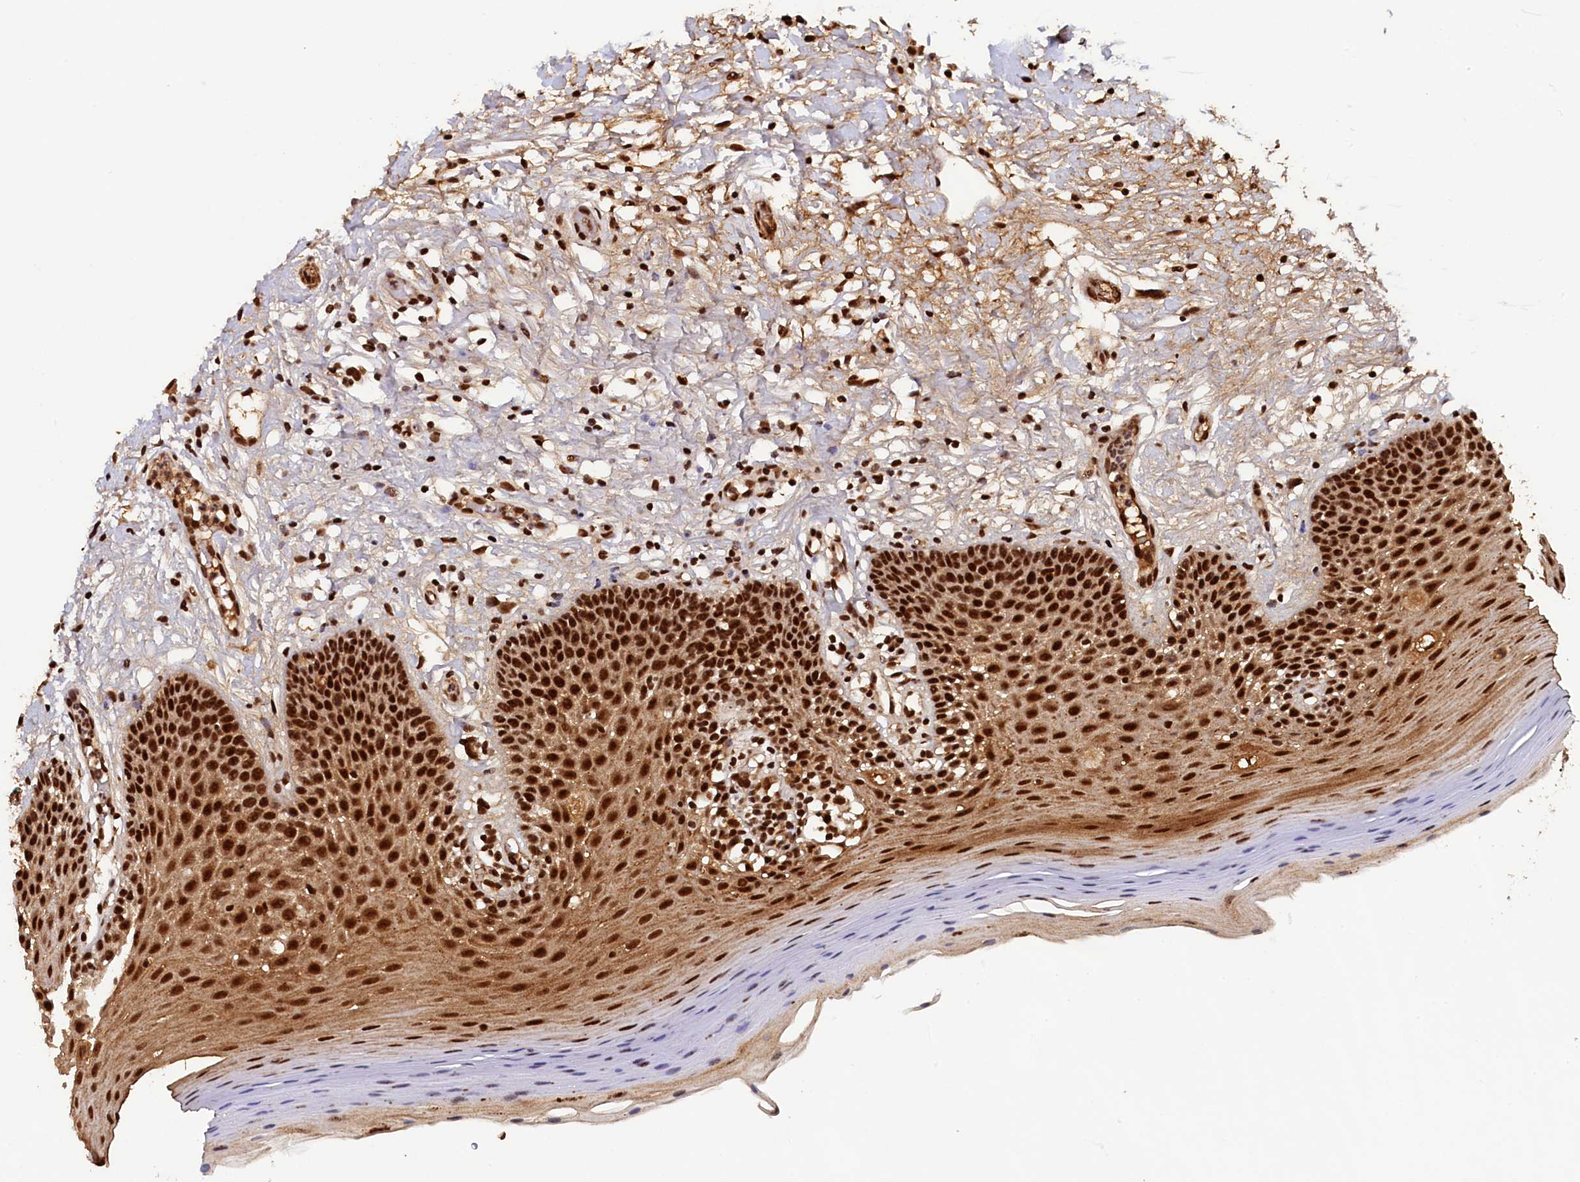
{"staining": {"intensity": "strong", "quantity": ">75%", "location": "cytoplasmic/membranous,nuclear"}, "tissue": "oral mucosa", "cell_type": "Squamous epithelial cells", "image_type": "normal", "snomed": [{"axis": "morphology", "description": "Normal tissue, NOS"}, {"axis": "topography", "description": "Oral tissue"}, {"axis": "topography", "description": "Tounge, NOS"}], "caption": "Strong cytoplasmic/membranous,nuclear protein positivity is identified in about >75% of squamous epithelial cells in oral mucosa. The protein of interest is stained brown, and the nuclei are stained in blue (DAB (3,3'-diaminobenzidine) IHC with brightfield microscopy, high magnification).", "gene": "ZC3H18", "patient": {"sex": "male", "age": 47}}